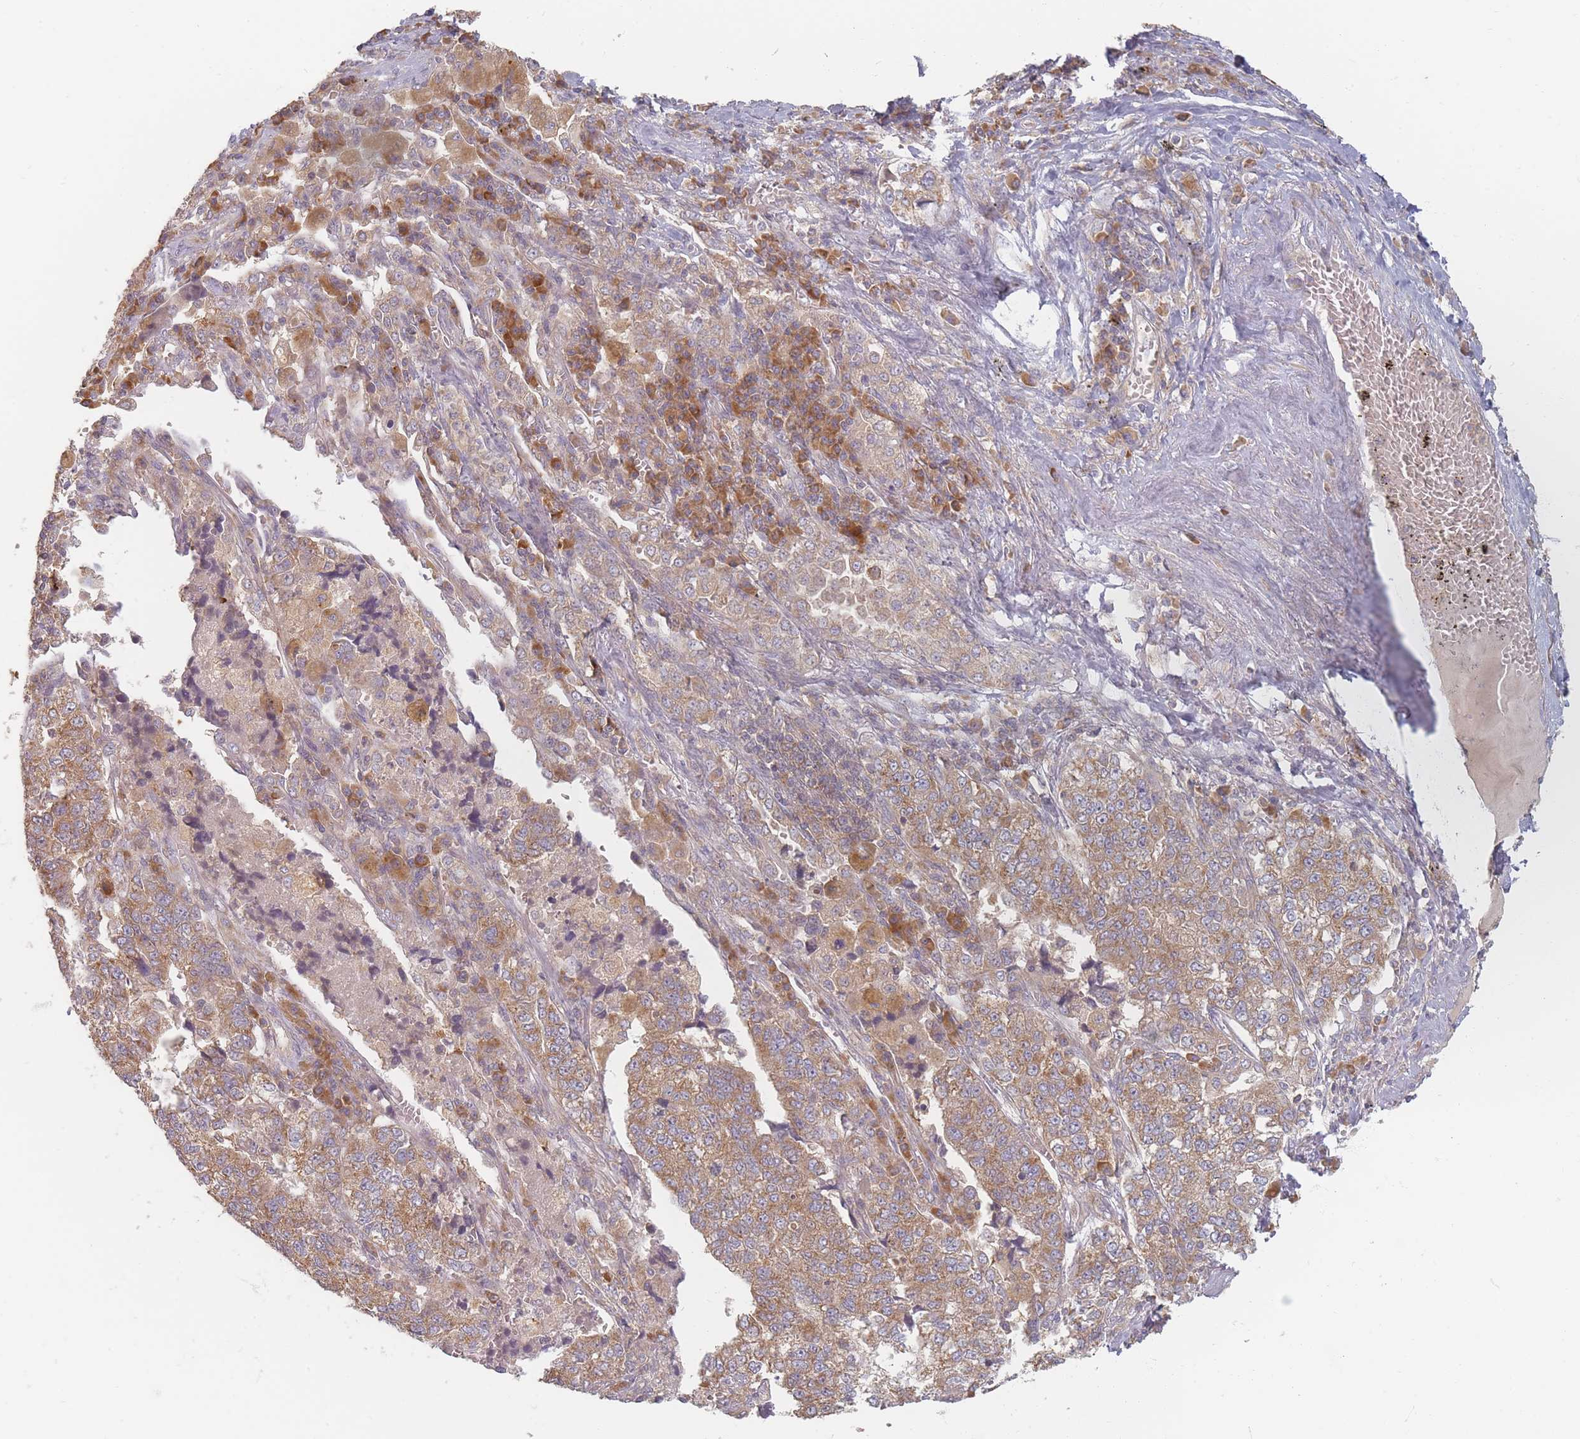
{"staining": {"intensity": "moderate", "quantity": ">75%", "location": "cytoplasmic/membranous"}, "tissue": "lung cancer", "cell_type": "Tumor cells", "image_type": "cancer", "snomed": [{"axis": "morphology", "description": "Adenocarcinoma, NOS"}, {"axis": "topography", "description": "Lung"}], "caption": "Immunohistochemistry (IHC) of human adenocarcinoma (lung) displays medium levels of moderate cytoplasmic/membranous positivity in approximately >75% of tumor cells. Nuclei are stained in blue.", "gene": "SLC35F3", "patient": {"sex": "male", "age": 49}}